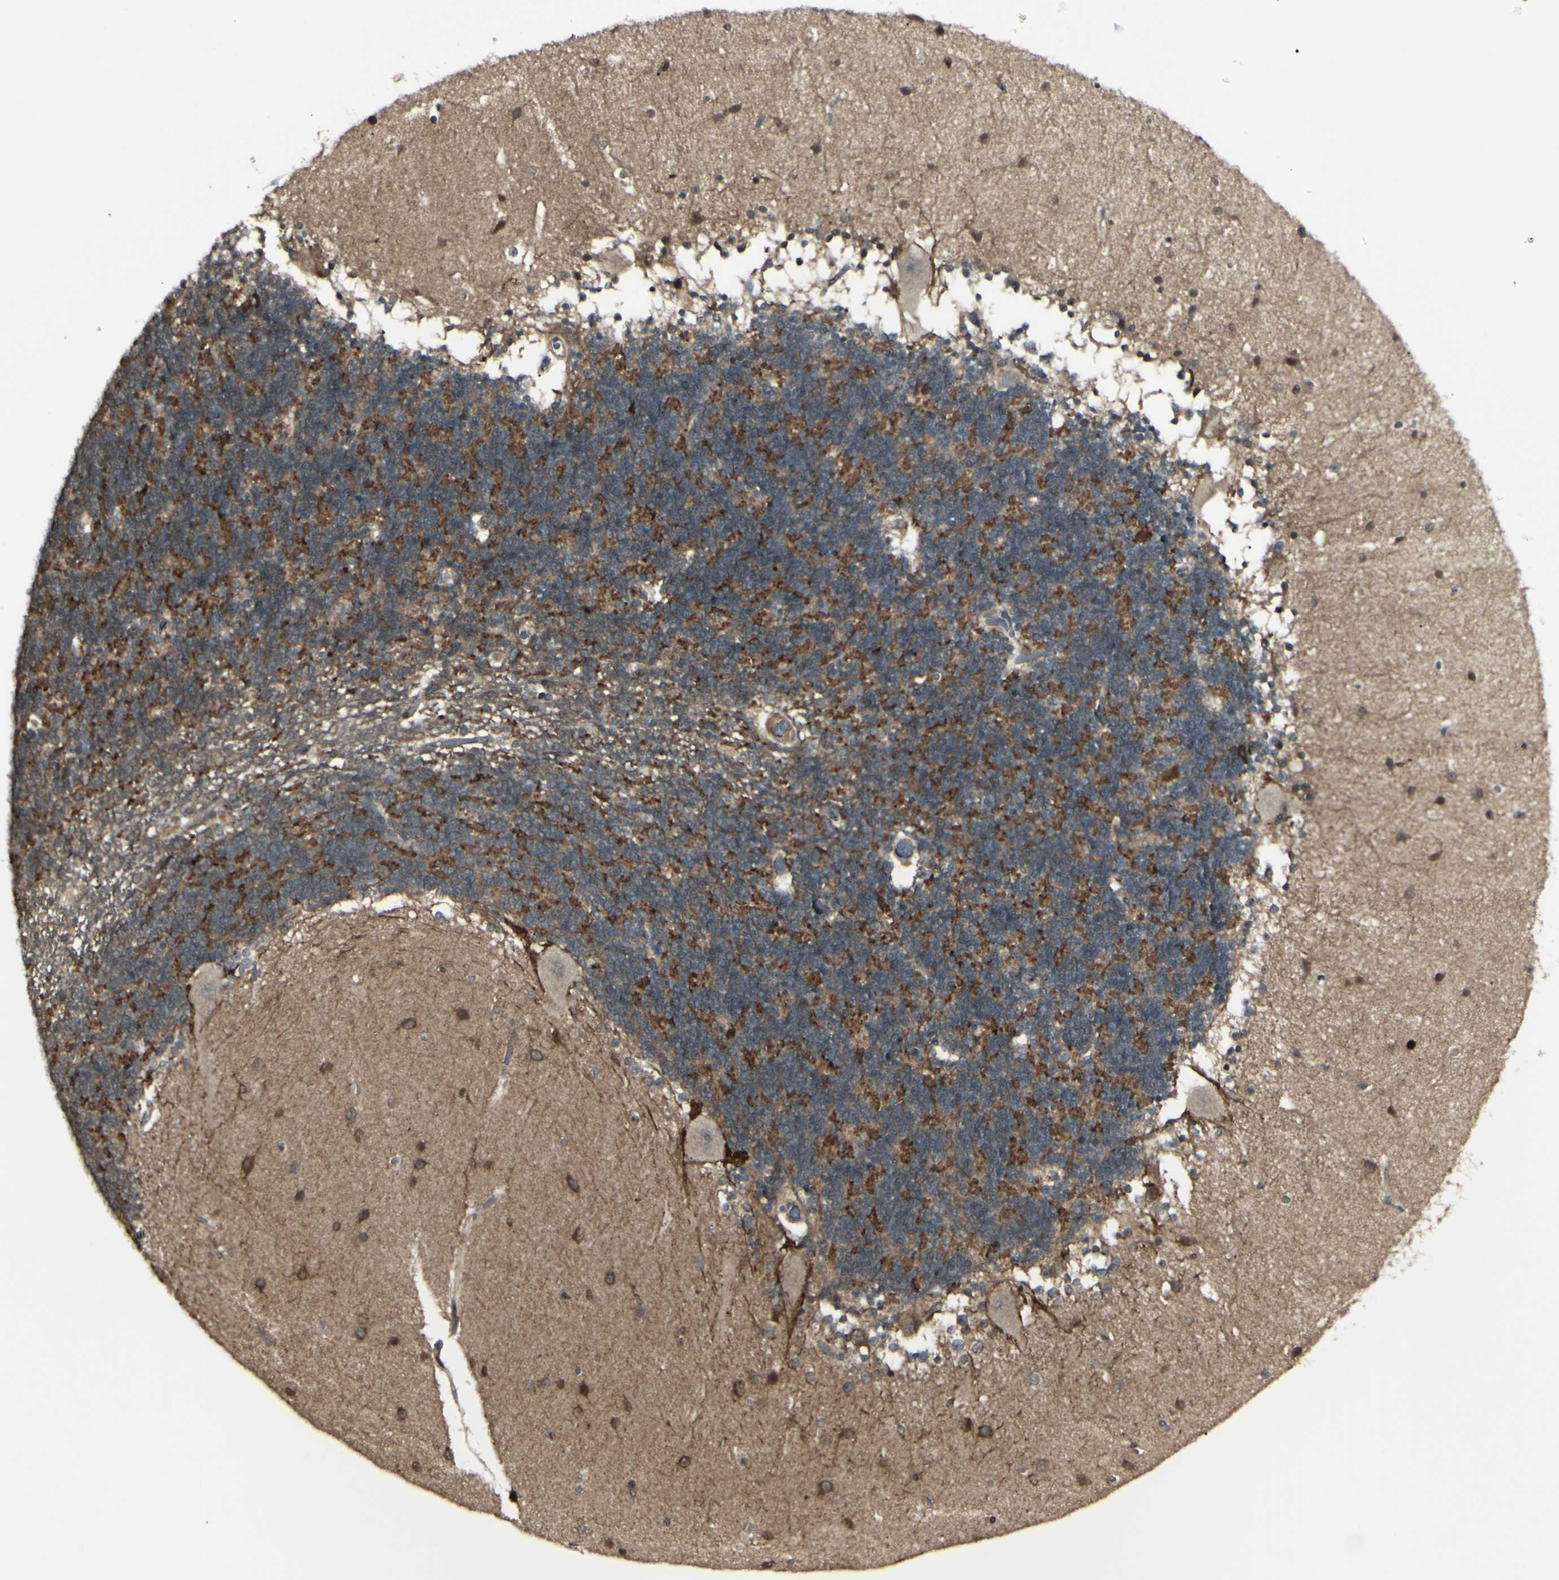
{"staining": {"intensity": "moderate", "quantity": ">75%", "location": "cytoplasmic/membranous"}, "tissue": "cerebellum", "cell_type": "Cells in granular layer", "image_type": "normal", "snomed": [{"axis": "morphology", "description": "Normal tissue, NOS"}, {"axis": "topography", "description": "Cerebellum"}], "caption": "IHC staining of benign cerebellum, which reveals medium levels of moderate cytoplasmic/membranous staining in approximately >75% of cells in granular layer indicating moderate cytoplasmic/membranous protein positivity. The staining was performed using DAB (3,3'-diaminobenzidine) (brown) for protein detection and nuclei were counterstained in hematoxylin (blue).", "gene": "BLNK", "patient": {"sex": "female", "age": 54}}